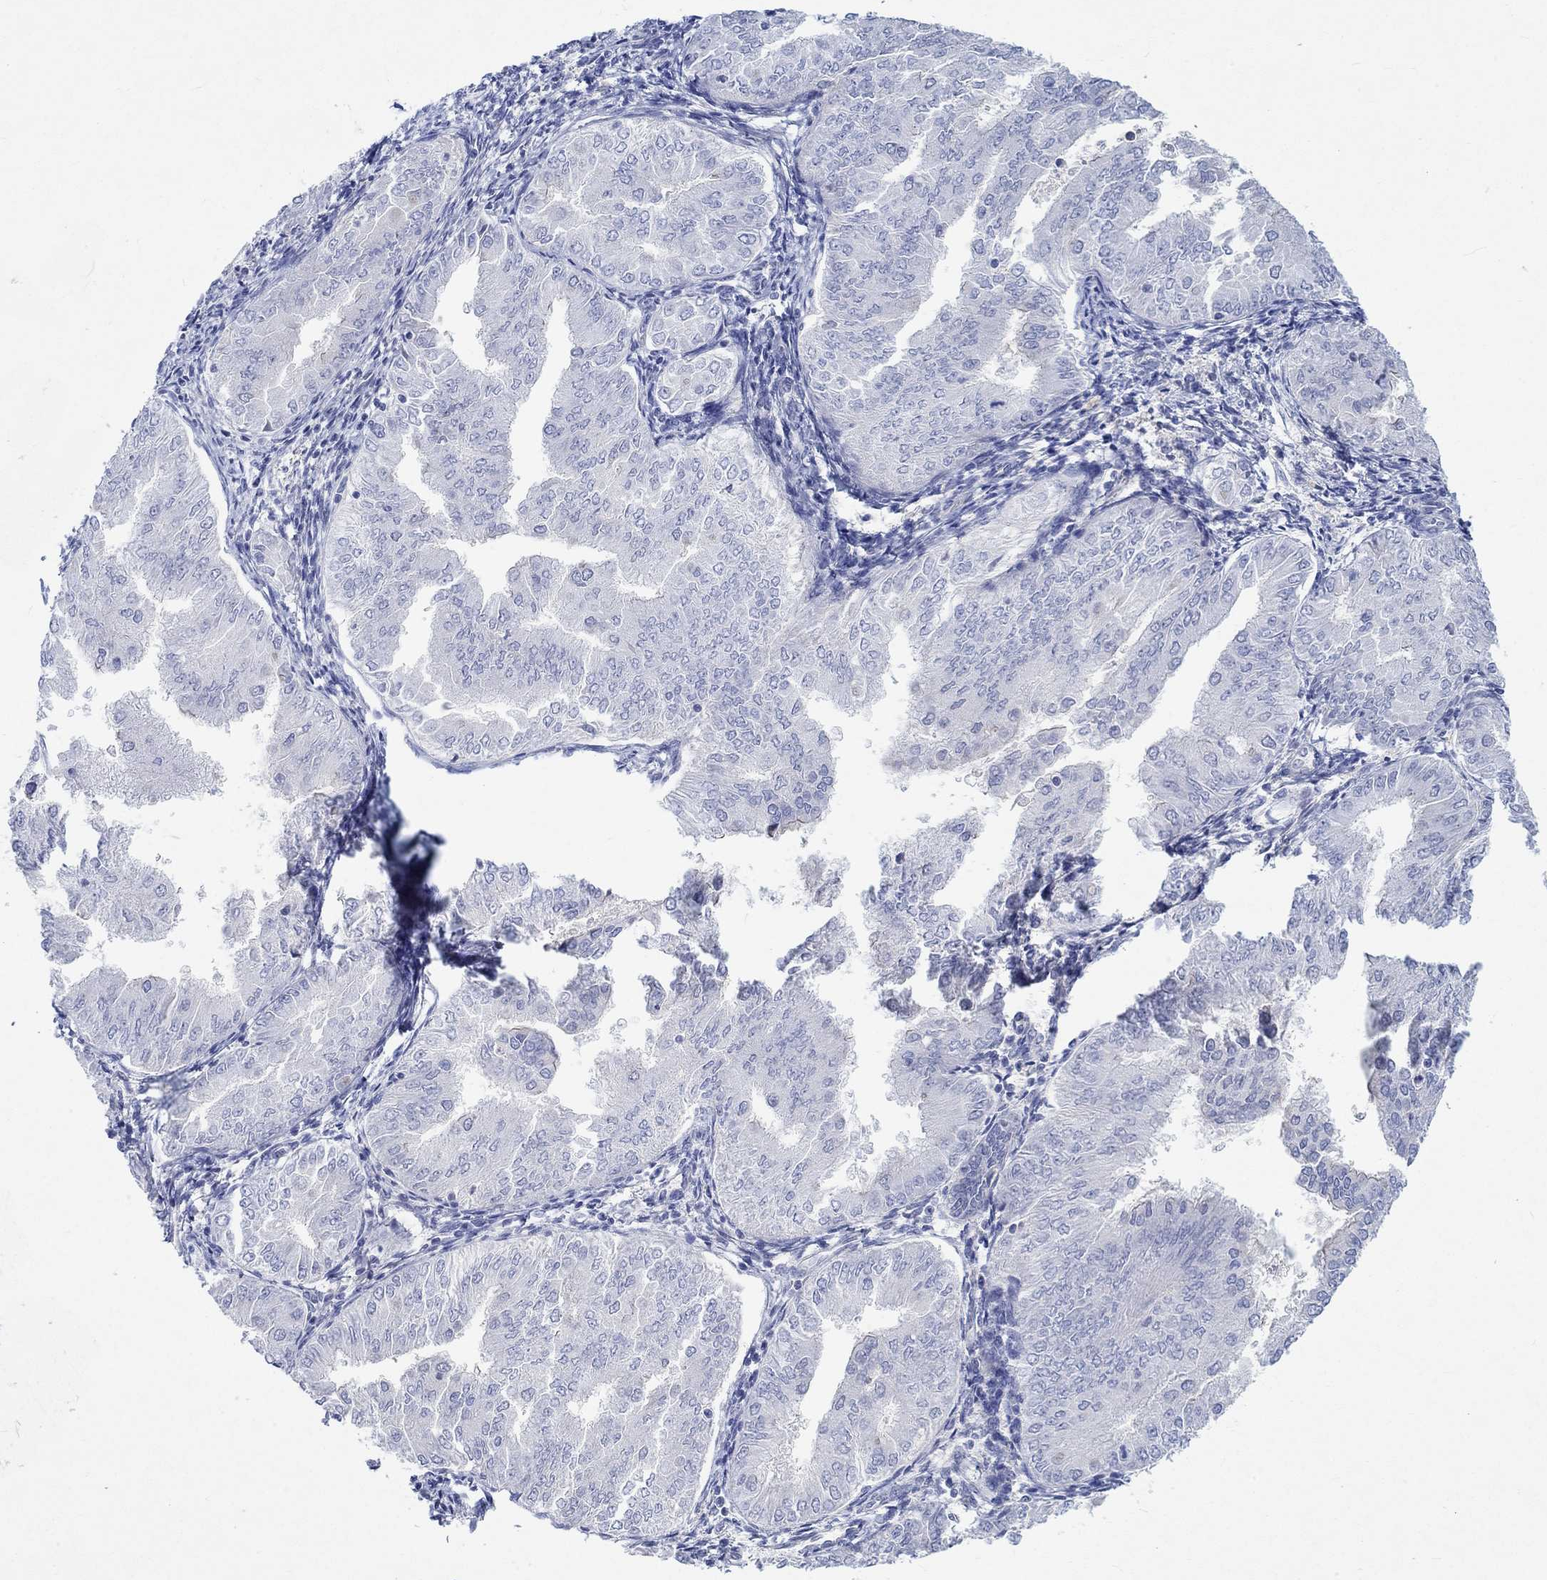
{"staining": {"intensity": "negative", "quantity": "none", "location": "none"}, "tissue": "endometrial cancer", "cell_type": "Tumor cells", "image_type": "cancer", "snomed": [{"axis": "morphology", "description": "Adenocarcinoma, NOS"}, {"axis": "topography", "description": "Endometrium"}], "caption": "Endometrial cancer (adenocarcinoma) was stained to show a protein in brown. There is no significant staining in tumor cells. The staining is performed using DAB brown chromogen with nuclei counter-stained in using hematoxylin.", "gene": "NAV3", "patient": {"sex": "female", "age": 53}}